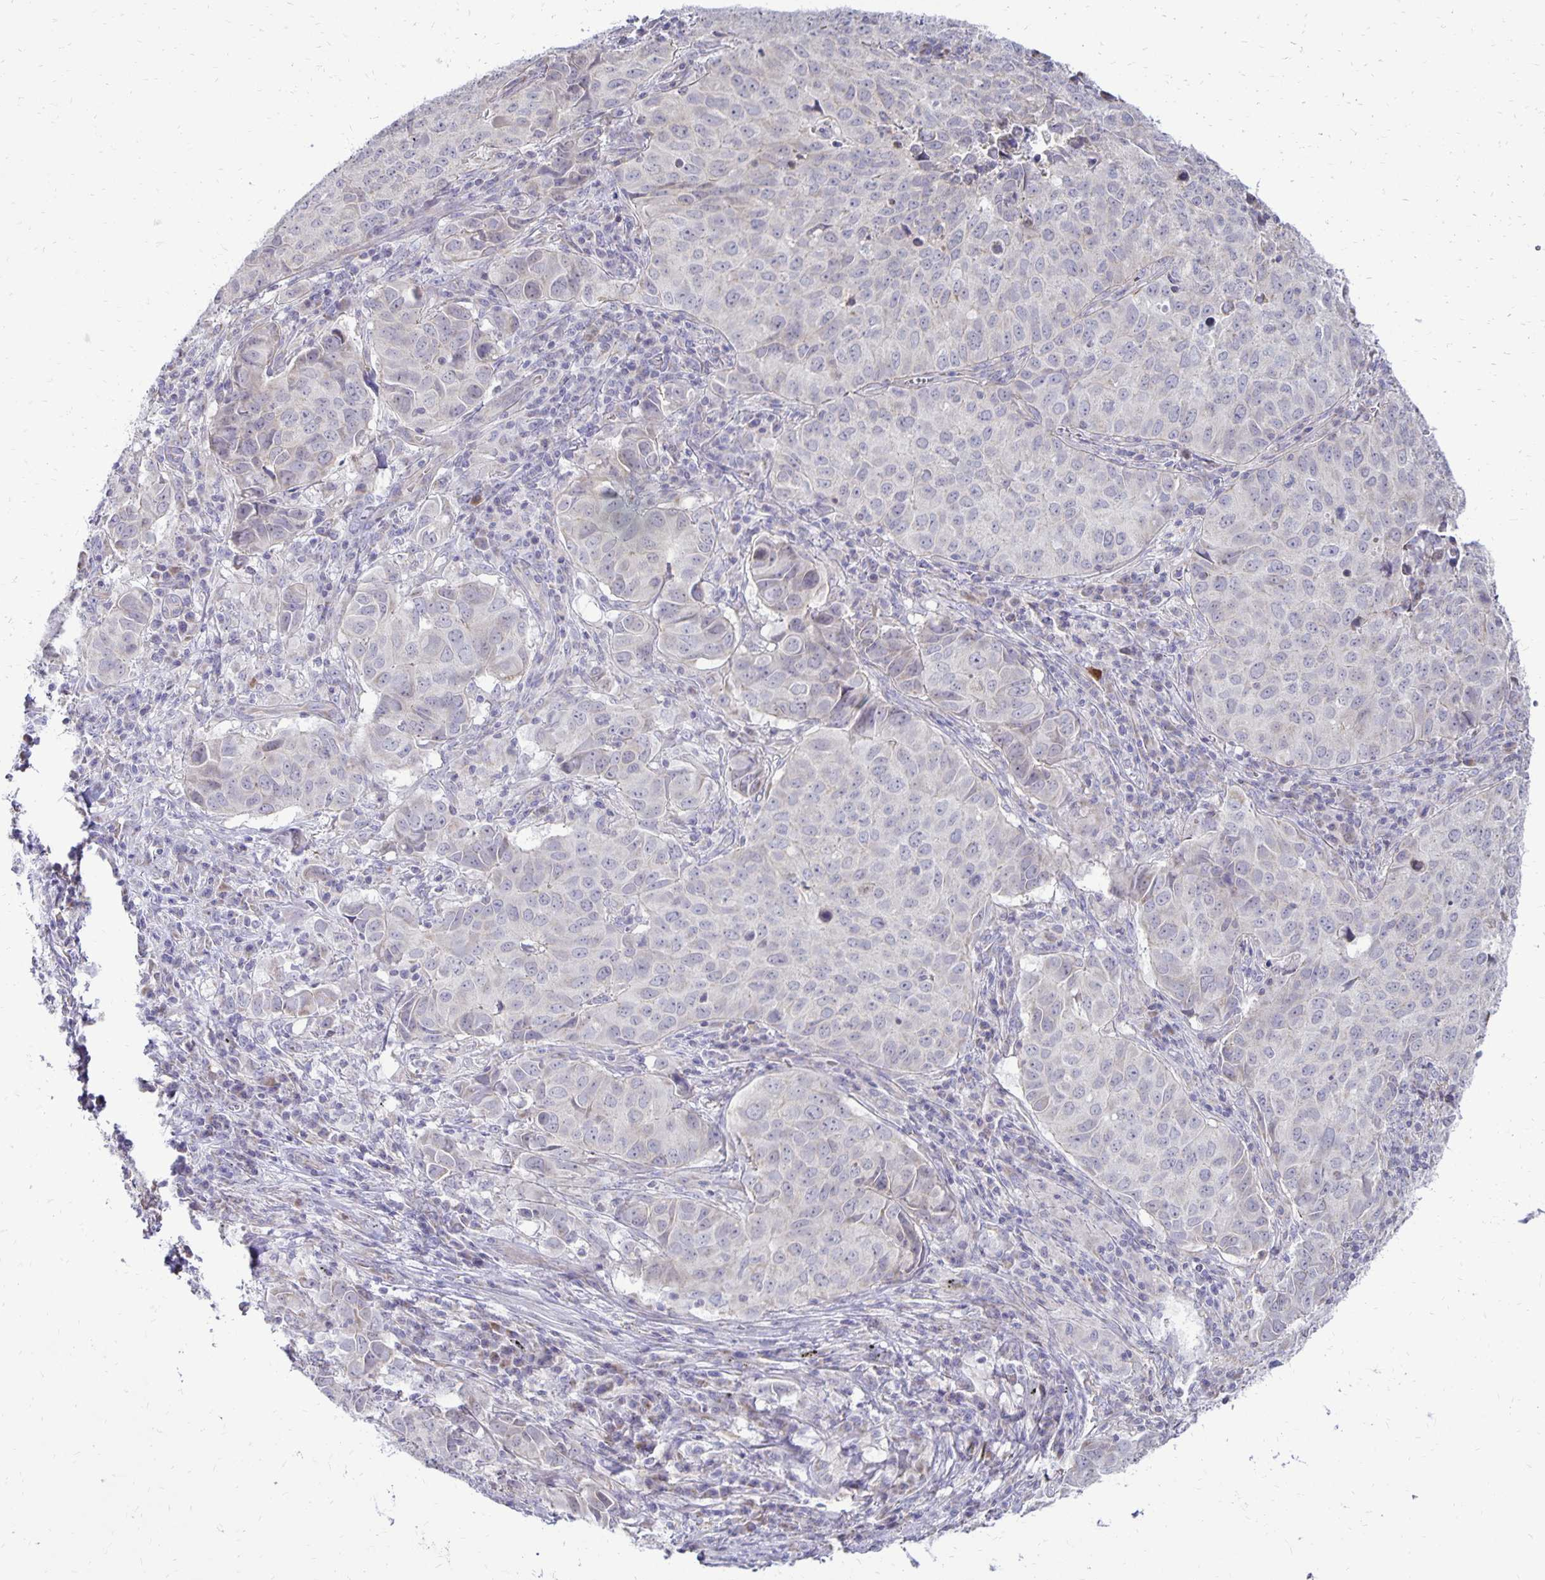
{"staining": {"intensity": "negative", "quantity": "none", "location": "none"}, "tissue": "lung cancer", "cell_type": "Tumor cells", "image_type": "cancer", "snomed": [{"axis": "morphology", "description": "Adenocarcinoma, NOS"}, {"axis": "topography", "description": "Lung"}], "caption": "Immunohistochemistry (IHC) photomicrograph of neoplastic tissue: human lung cancer stained with DAB (3,3'-diaminobenzidine) reveals no significant protein staining in tumor cells. (Immunohistochemistry, brightfield microscopy, high magnification).", "gene": "FN3K", "patient": {"sex": "female", "age": 50}}